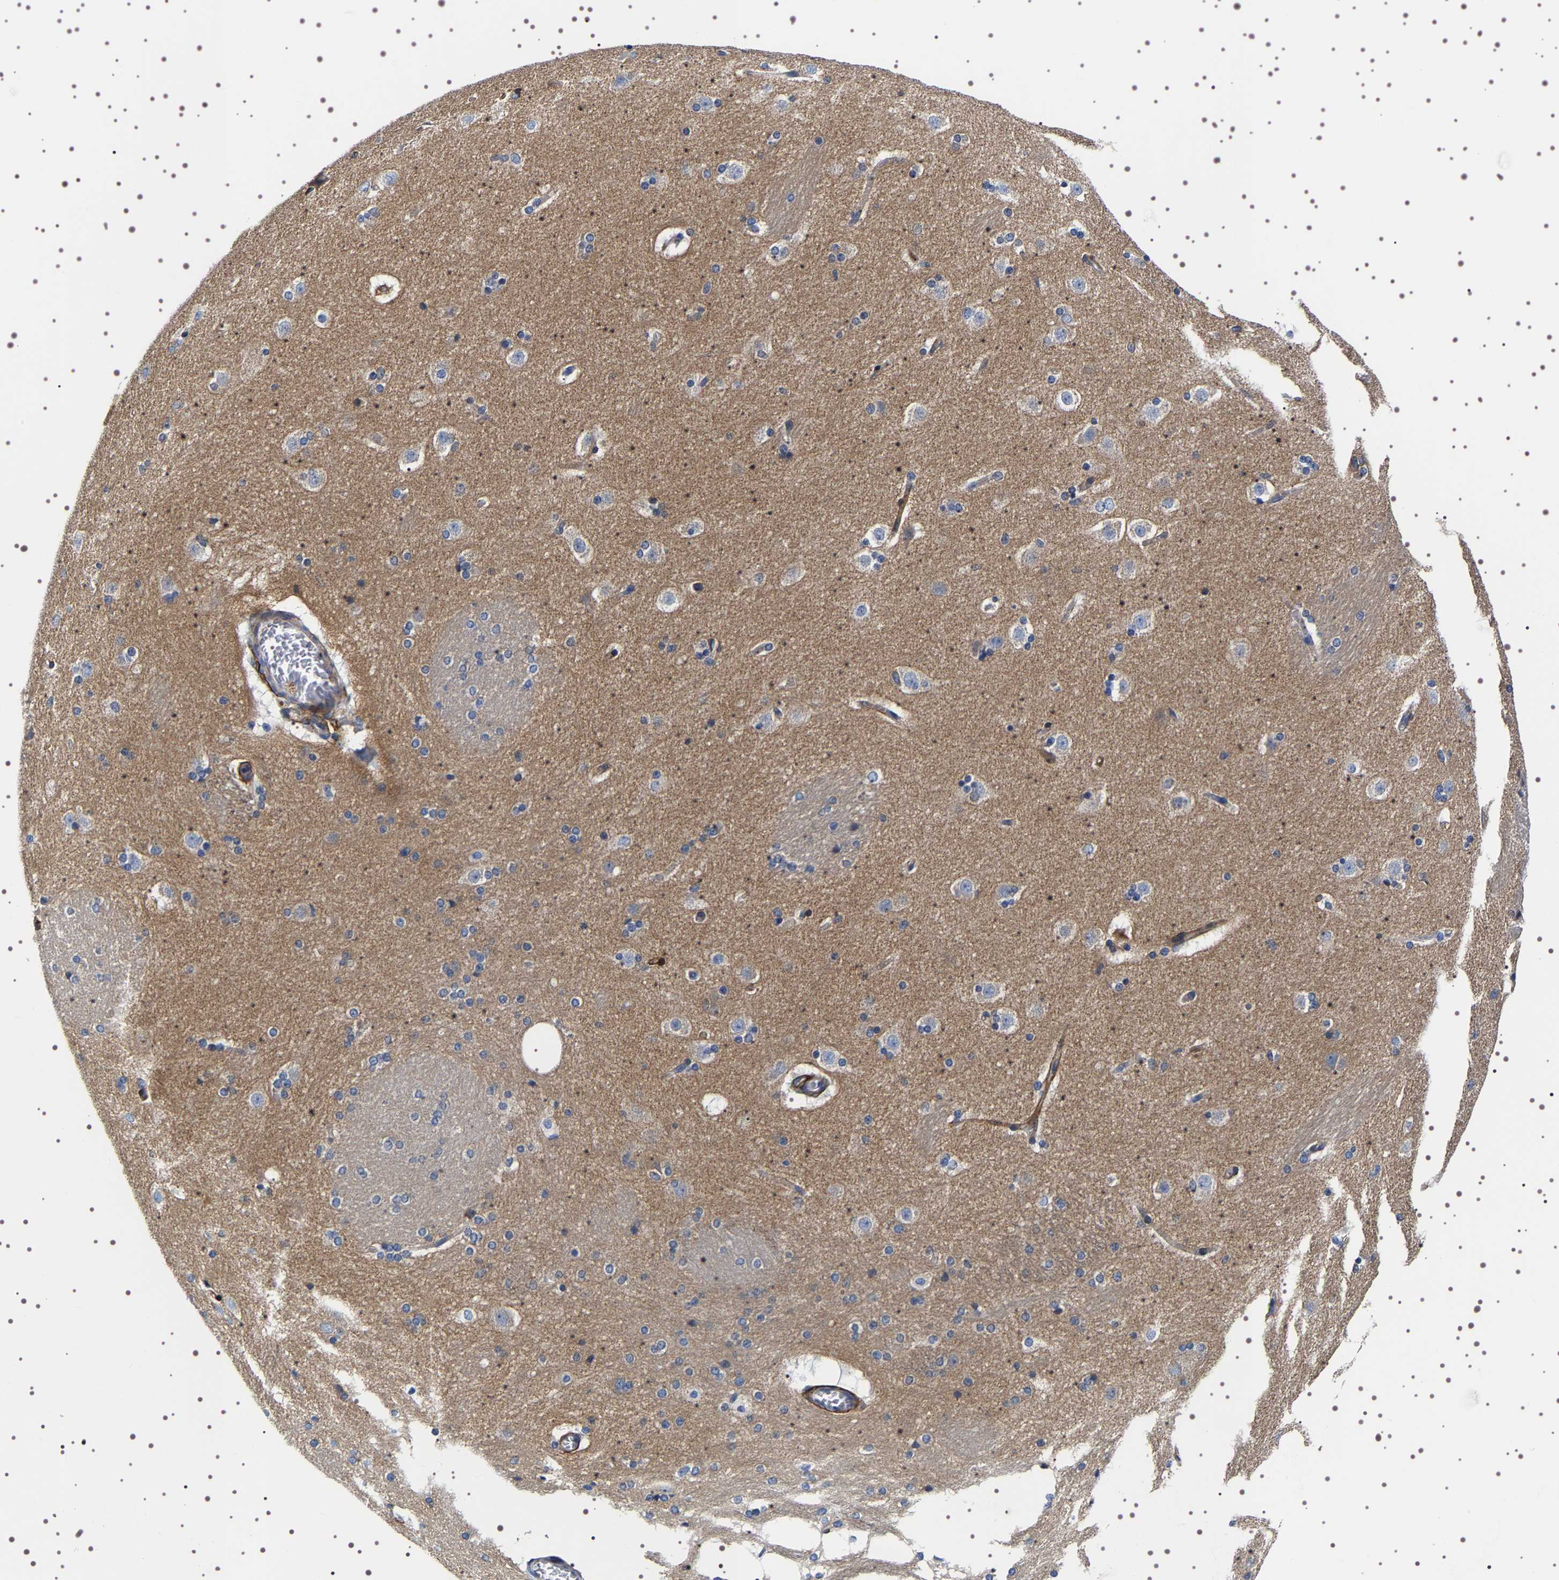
{"staining": {"intensity": "negative", "quantity": "none", "location": "none"}, "tissue": "caudate", "cell_type": "Glial cells", "image_type": "normal", "snomed": [{"axis": "morphology", "description": "Normal tissue, NOS"}, {"axis": "topography", "description": "Lateral ventricle wall"}], "caption": "DAB immunohistochemical staining of normal human caudate displays no significant staining in glial cells. (Immunohistochemistry (ihc), brightfield microscopy, high magnification).", "gene": "SQLE", "patient": {"sex": "female", "age": 19}}